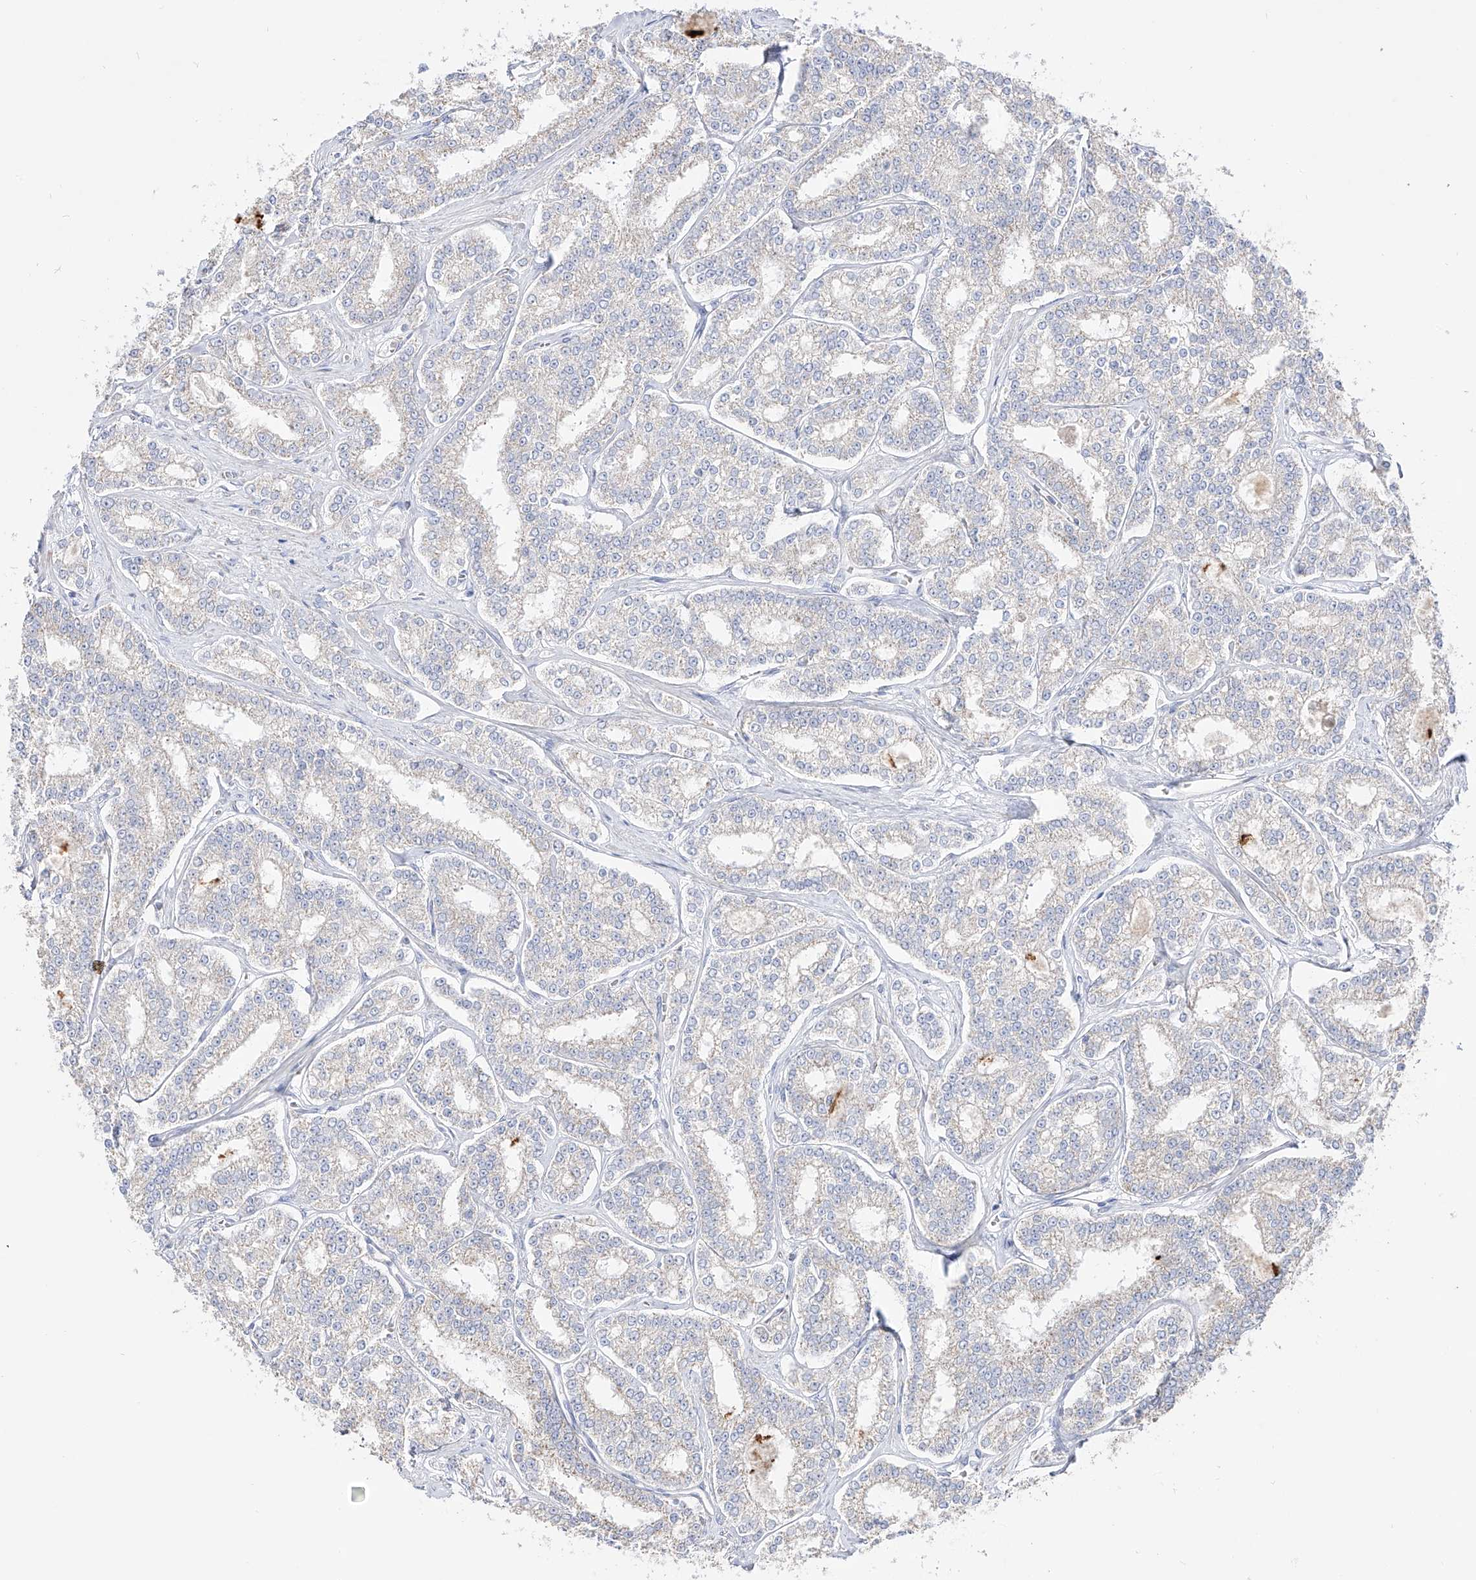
{"staining": {"intensity": "negative", "quantity": "none", "location": "none"}, "tissue": "prostate cancer", "cell_type": "Tumor cells", "image_type": "cancer", "snomed": [{"axis": "morphology", "description": "Normal tissue, NOS"}, {"axis": "morphology", "description": "Adenocarcinoma, High grade"}, {"axis": "topography", "description": "Prostate"}], "caption": "The photomicrograph exhibits no staining of tumor cells in prostate cancer. Nuclei are stained in blue.", "gene": "RCHY1", "patient": {"sex": "male", "age": 83}}